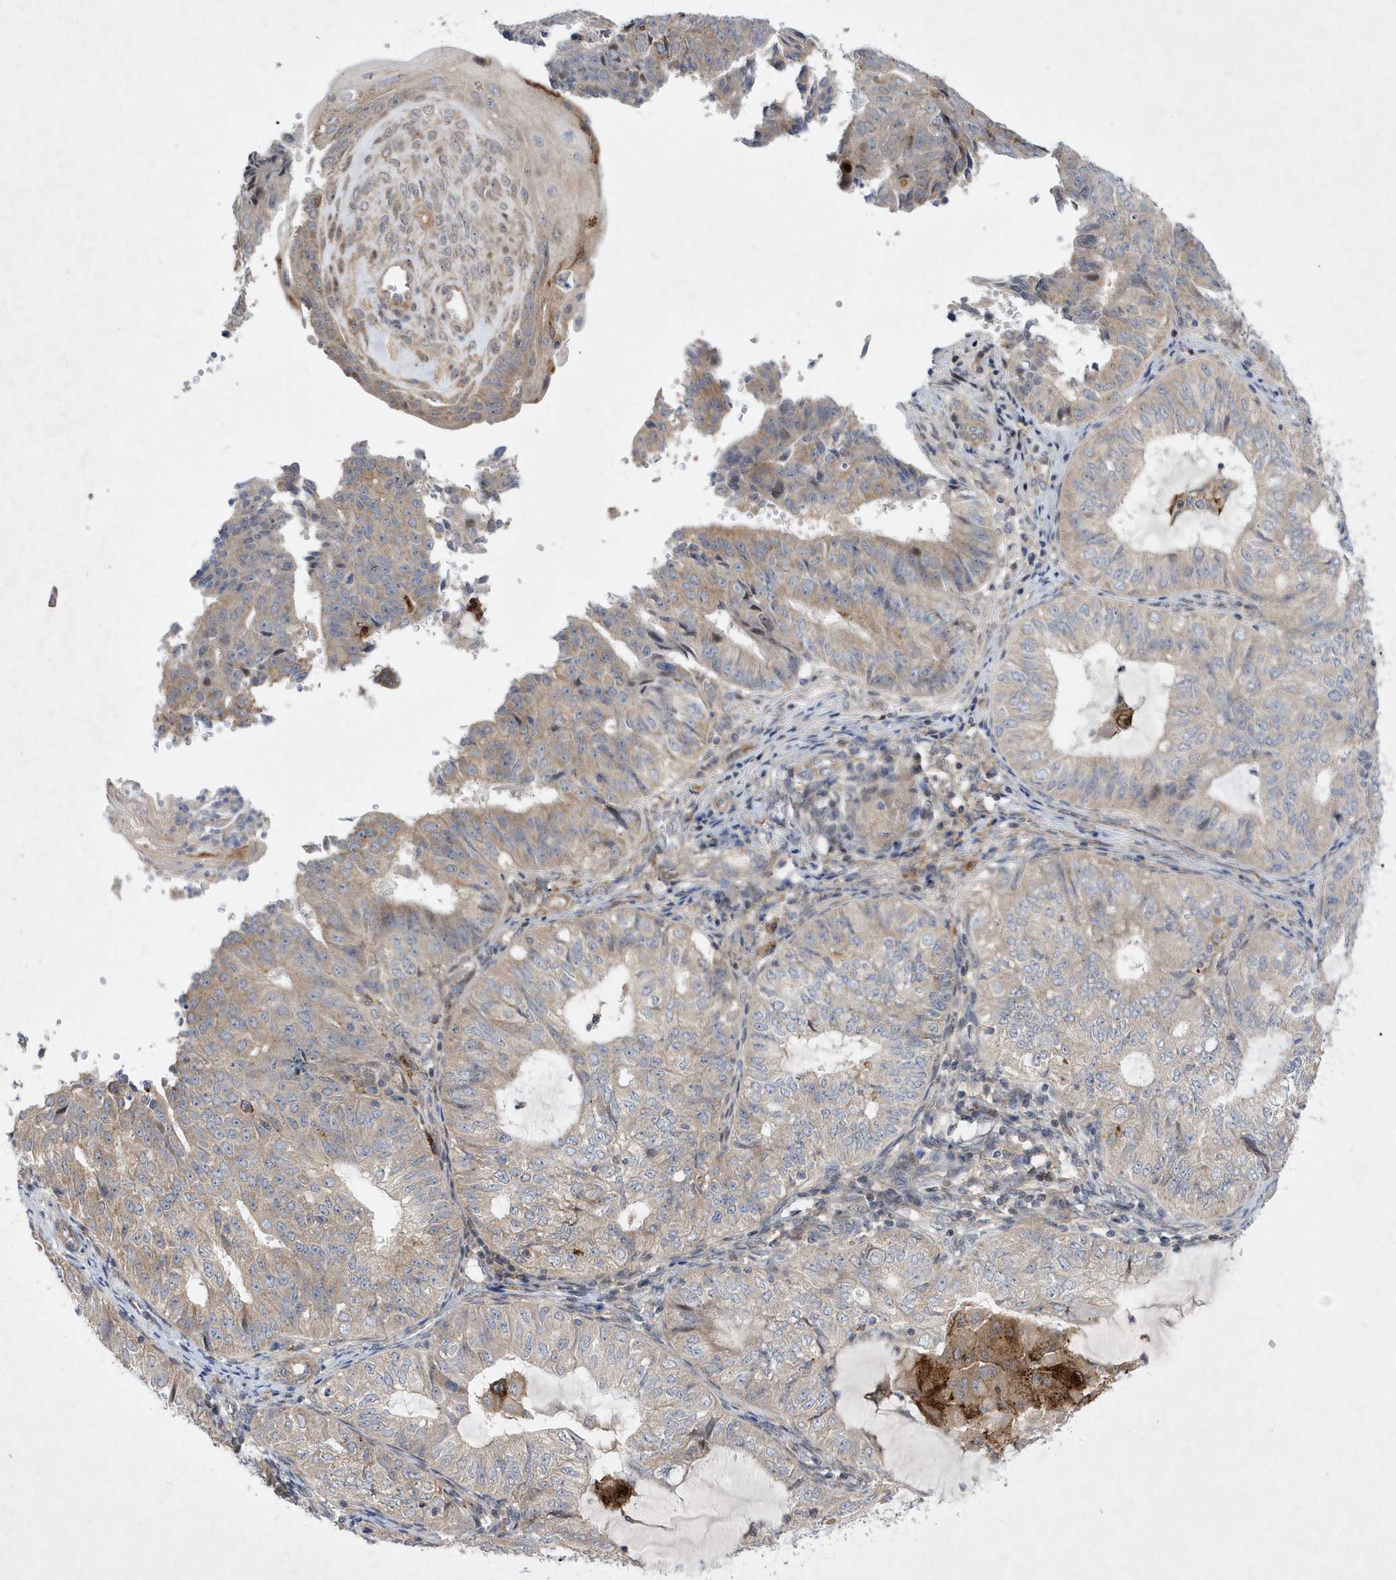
{"staining": {"intensity": "weak", "quantity": "25%-75%", "location": "cytoplasmic/membranous"}, "tissue": "endometrial cancer", "cell_type": "Tumor cells", "image_type": "cancer", "snomed": [{"axis": "morphology", "description": "Adenocarcinoma, NOS"}, {"axis": "topography", "description": "Endometrium"}], "caption": "Protein staining by immunohistochemistry displays weak cytoplasmic/membranous positivity in about 25%-75% of tumor cells in adenocarcinoma (endometrial). (IHC, brightfield microscopy, high magnification).", "gene": "LONRF2", "patient": {"sex": "female", "age": 32}}